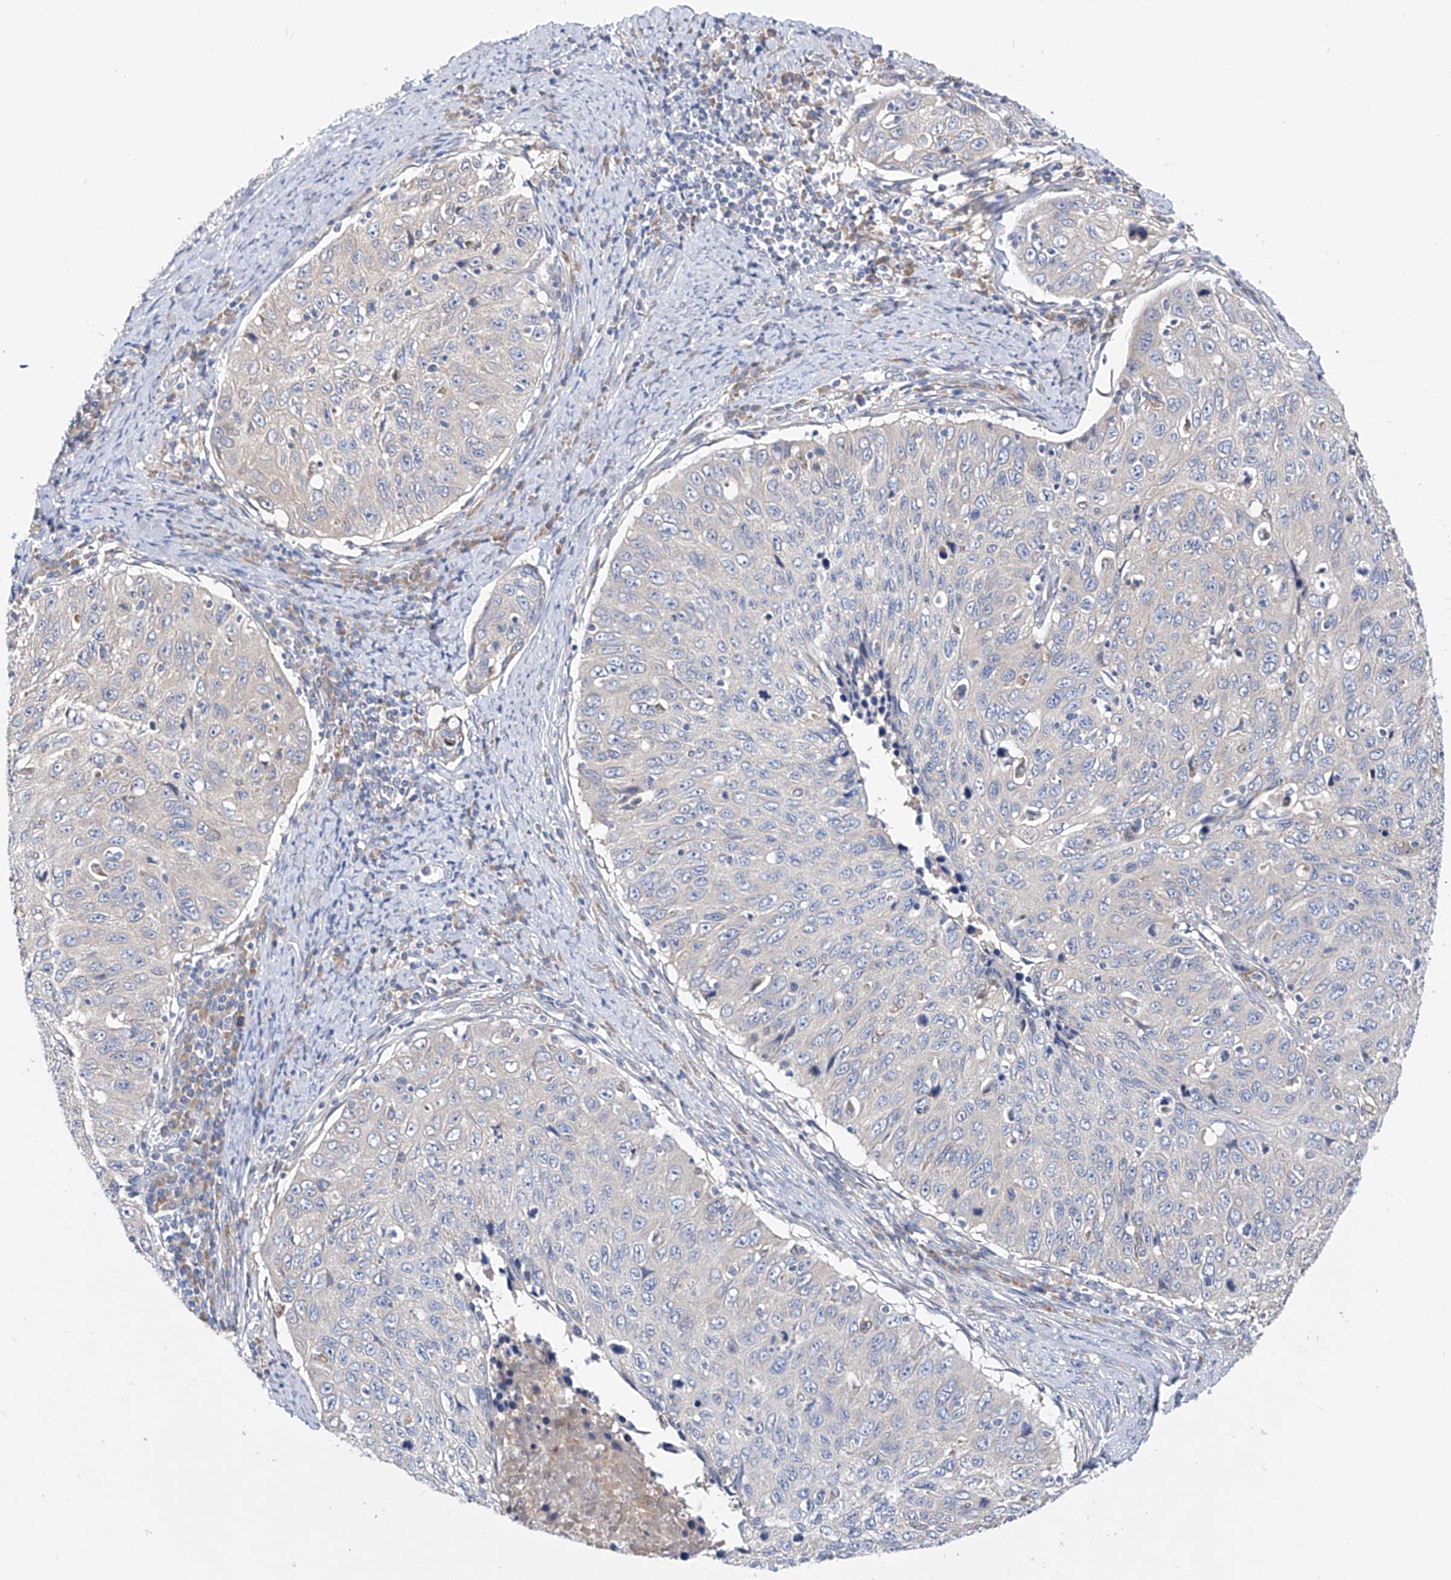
{"staining": {"intensity": "negative", "quantity": "none", "location": "none"}, "tissue": "cervical cancer", "cell_type": "Tumor cells", "image_type": "cancer", "snomed": [{"axis": "morphology", "description": "Squamous cell carcinoma, NOS"}, {"axis": "topography", "description": "Cervix"}], "caption": "Immunohistochemical staining of cervical cancer exhibits no significant expression in tumor cells.", "gene": "UFL1", "patient": {"sex": "female", "age": 53}}